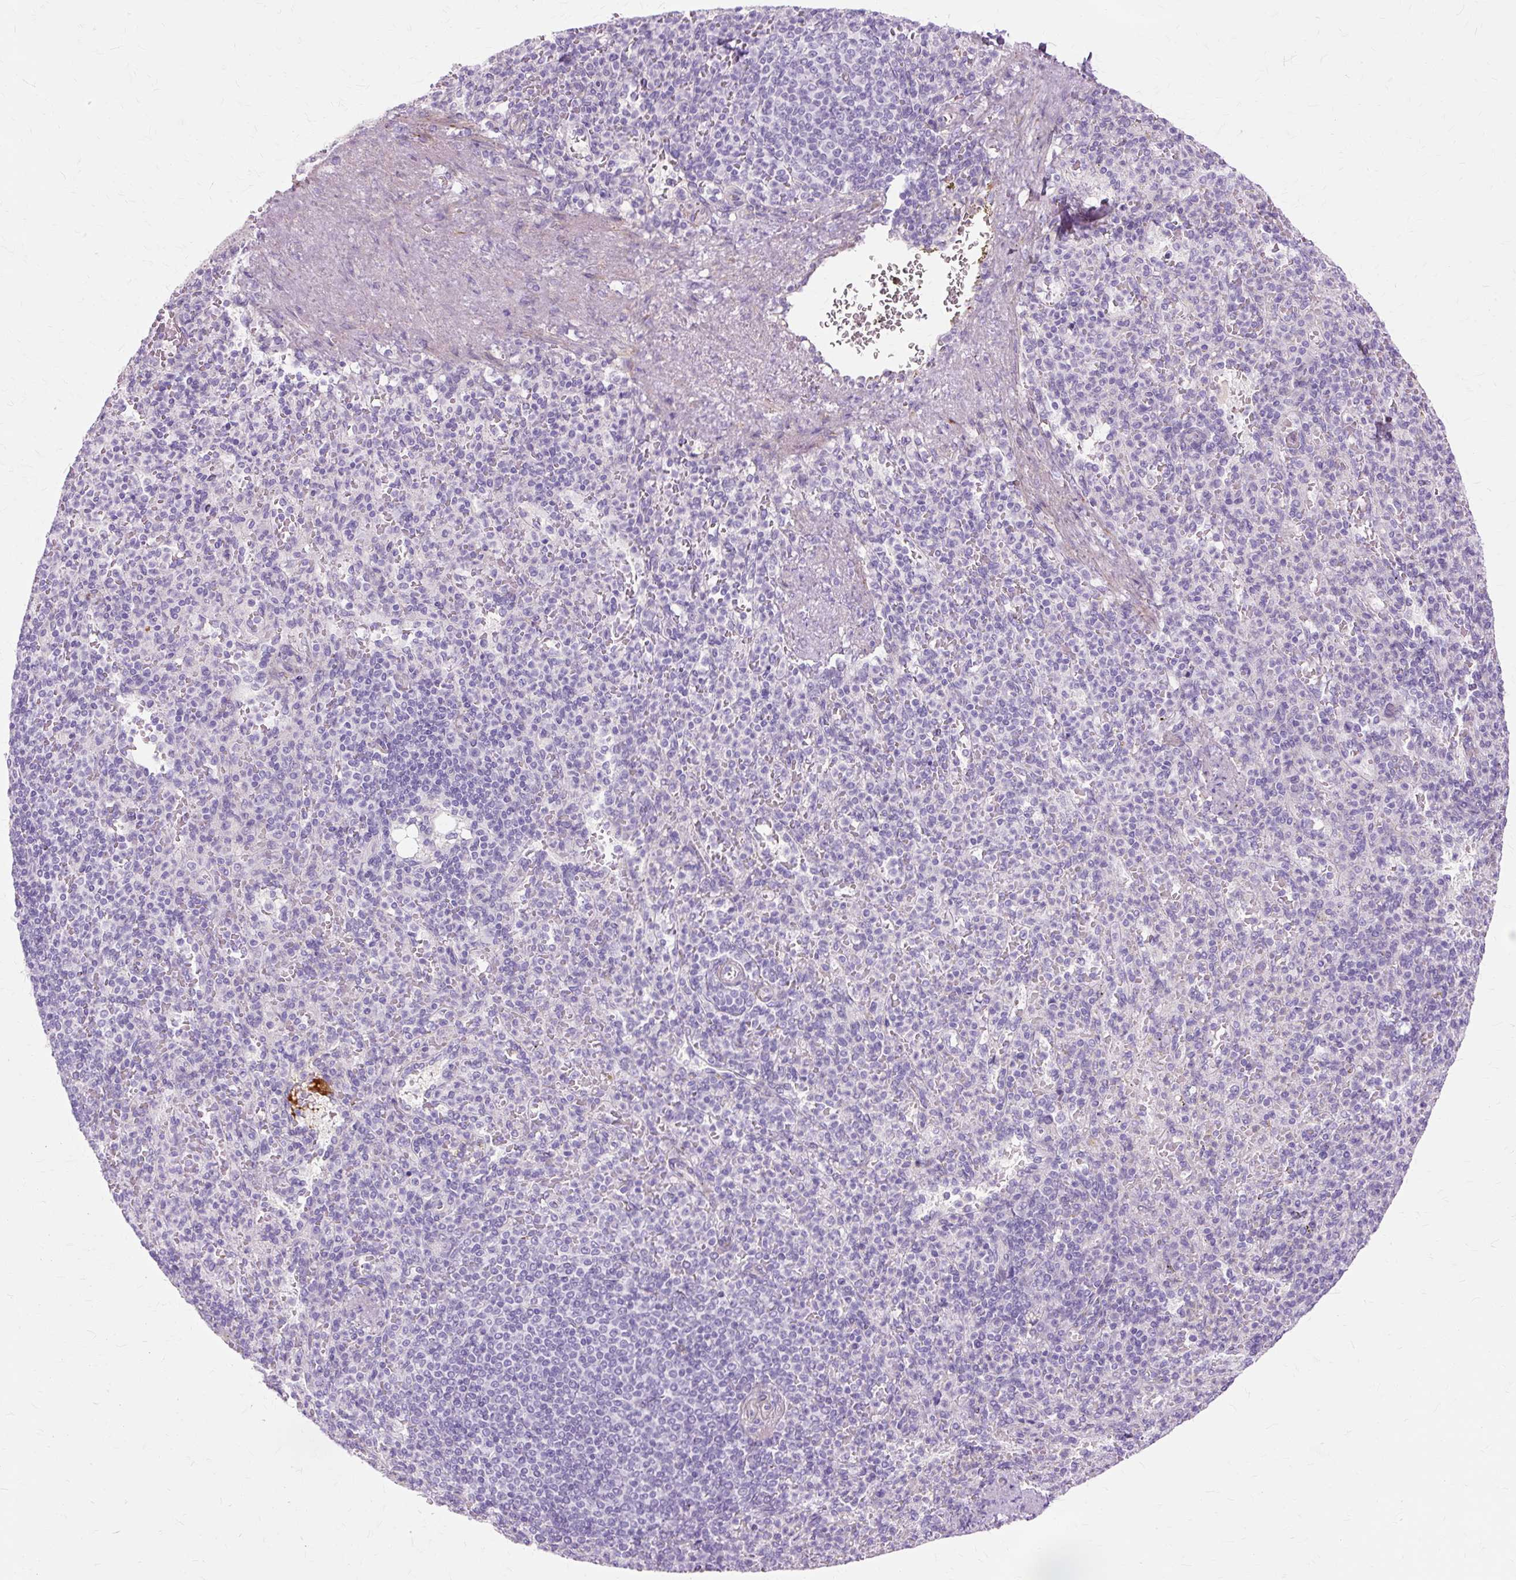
{"staining": {"intensity": "negative", "quantity": "none", "location": "none"}, "tissue": "spleen", "cell_type": "Cells in red pulp", "image_type": "normal", "snomed": [{"axis": "morphology", "description": "Normal tissue, NOS"}, {"axis": "topography", "description": "Spleen"}], "caption": "There is no significant staining in cells in red pulp of spleen. (Brightfield microscopy of DAB (3,3'-diaminobenzidine) IHC at high magnification).", "gene": "DCTN4", "patient": {"sex": "female", "age": 74}}